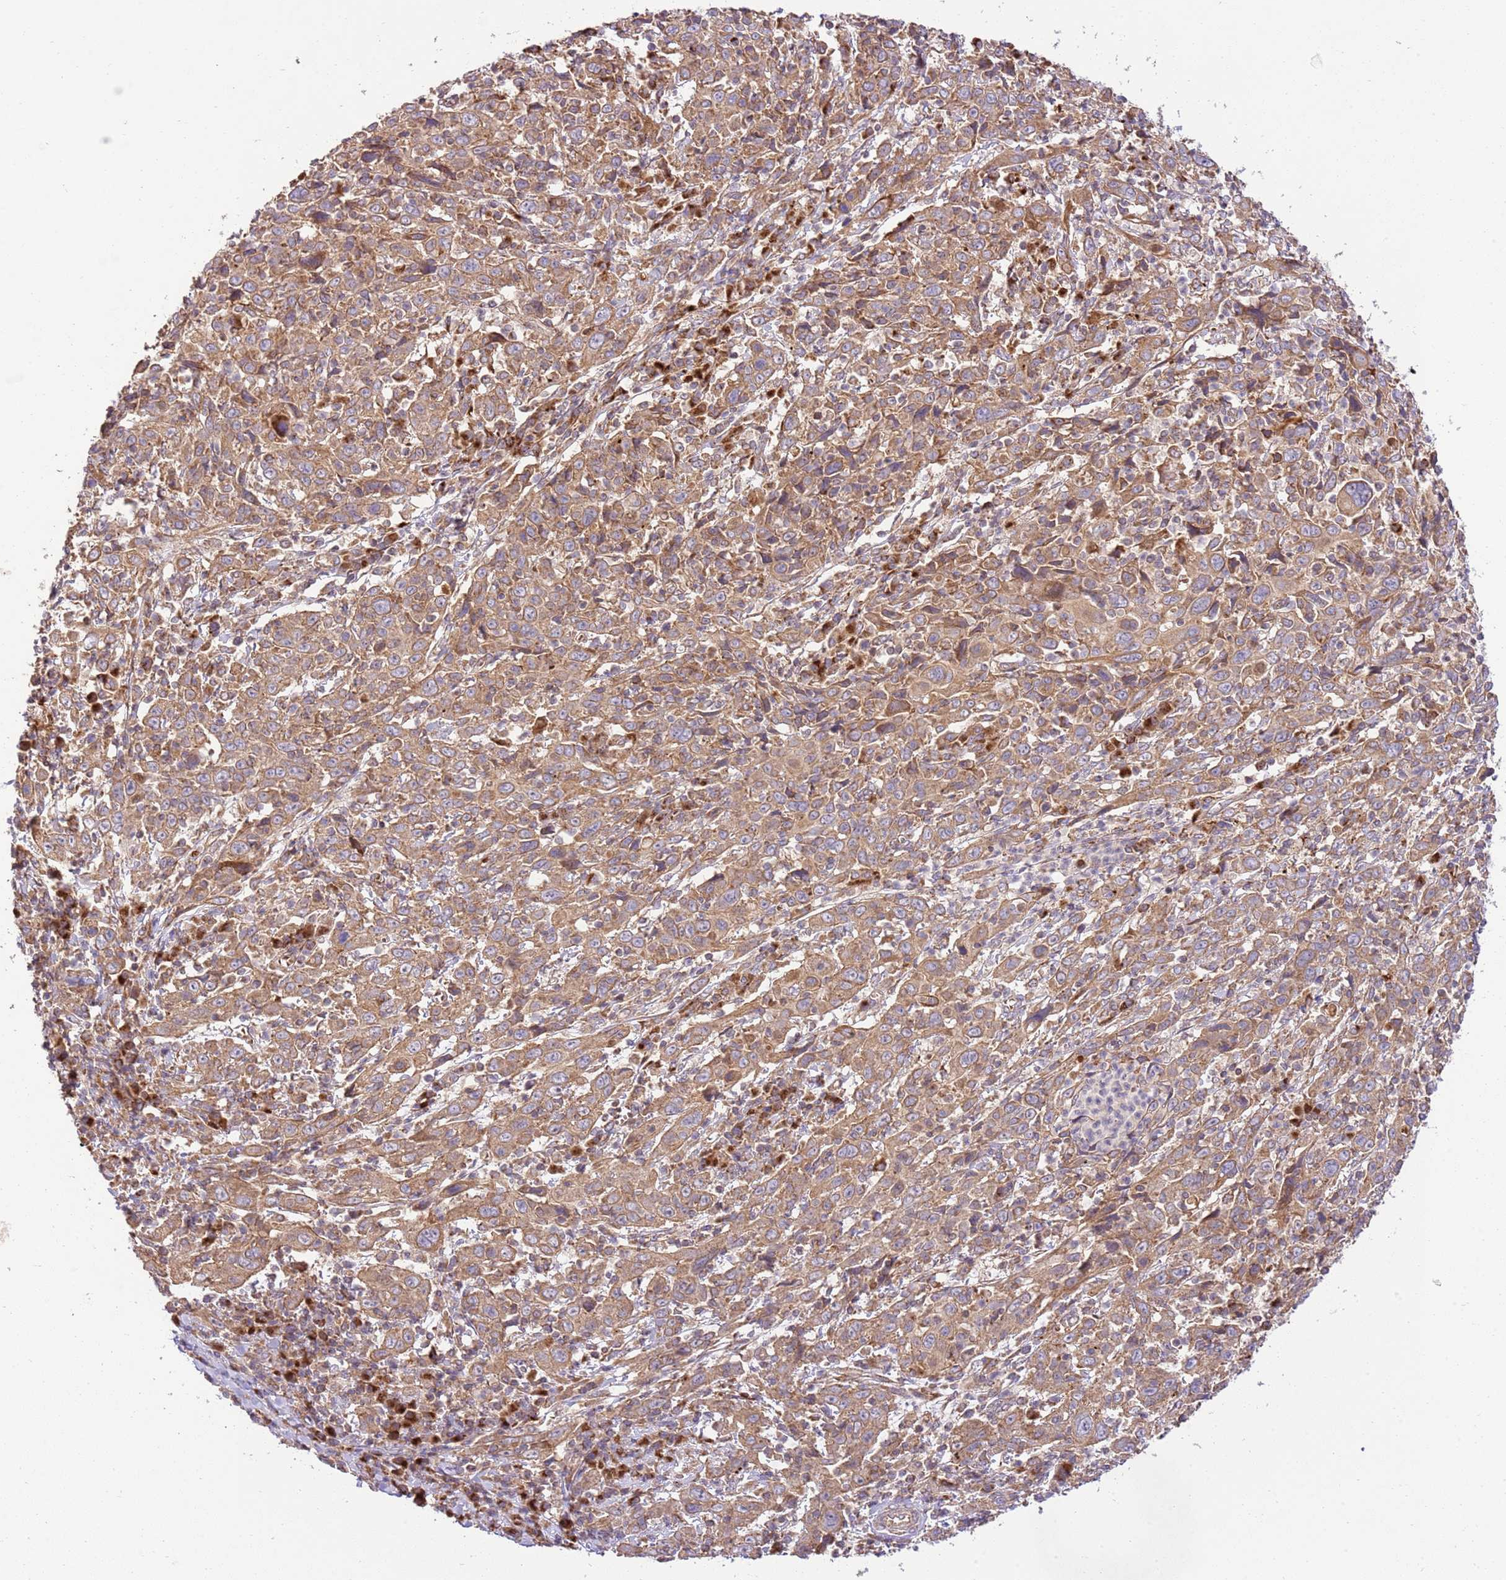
{"staining": {"intensity": "moderate", "quantity": ">75%", "location": "cytoplasmic/membranous"}, "tissue": "cervical cancer", "cell_type": "Tumor cells", "image_type": "cancer", "snomed": [{"axis": "morphology", "description": "Squamous cell carcinoma, NOS"}, {"axis": "topography", "description": "Cervix"}], "caption": "DAB (3,3'-diaminobenzidine) immunohistochemical staining of squamous cell carcinoma (cervical) shows moderate cytoplasmic/membranous protein expression in about >75% of tumor cells.", "gene": "SPATA2L", "patient": {"sex": "female", "age": 46}}